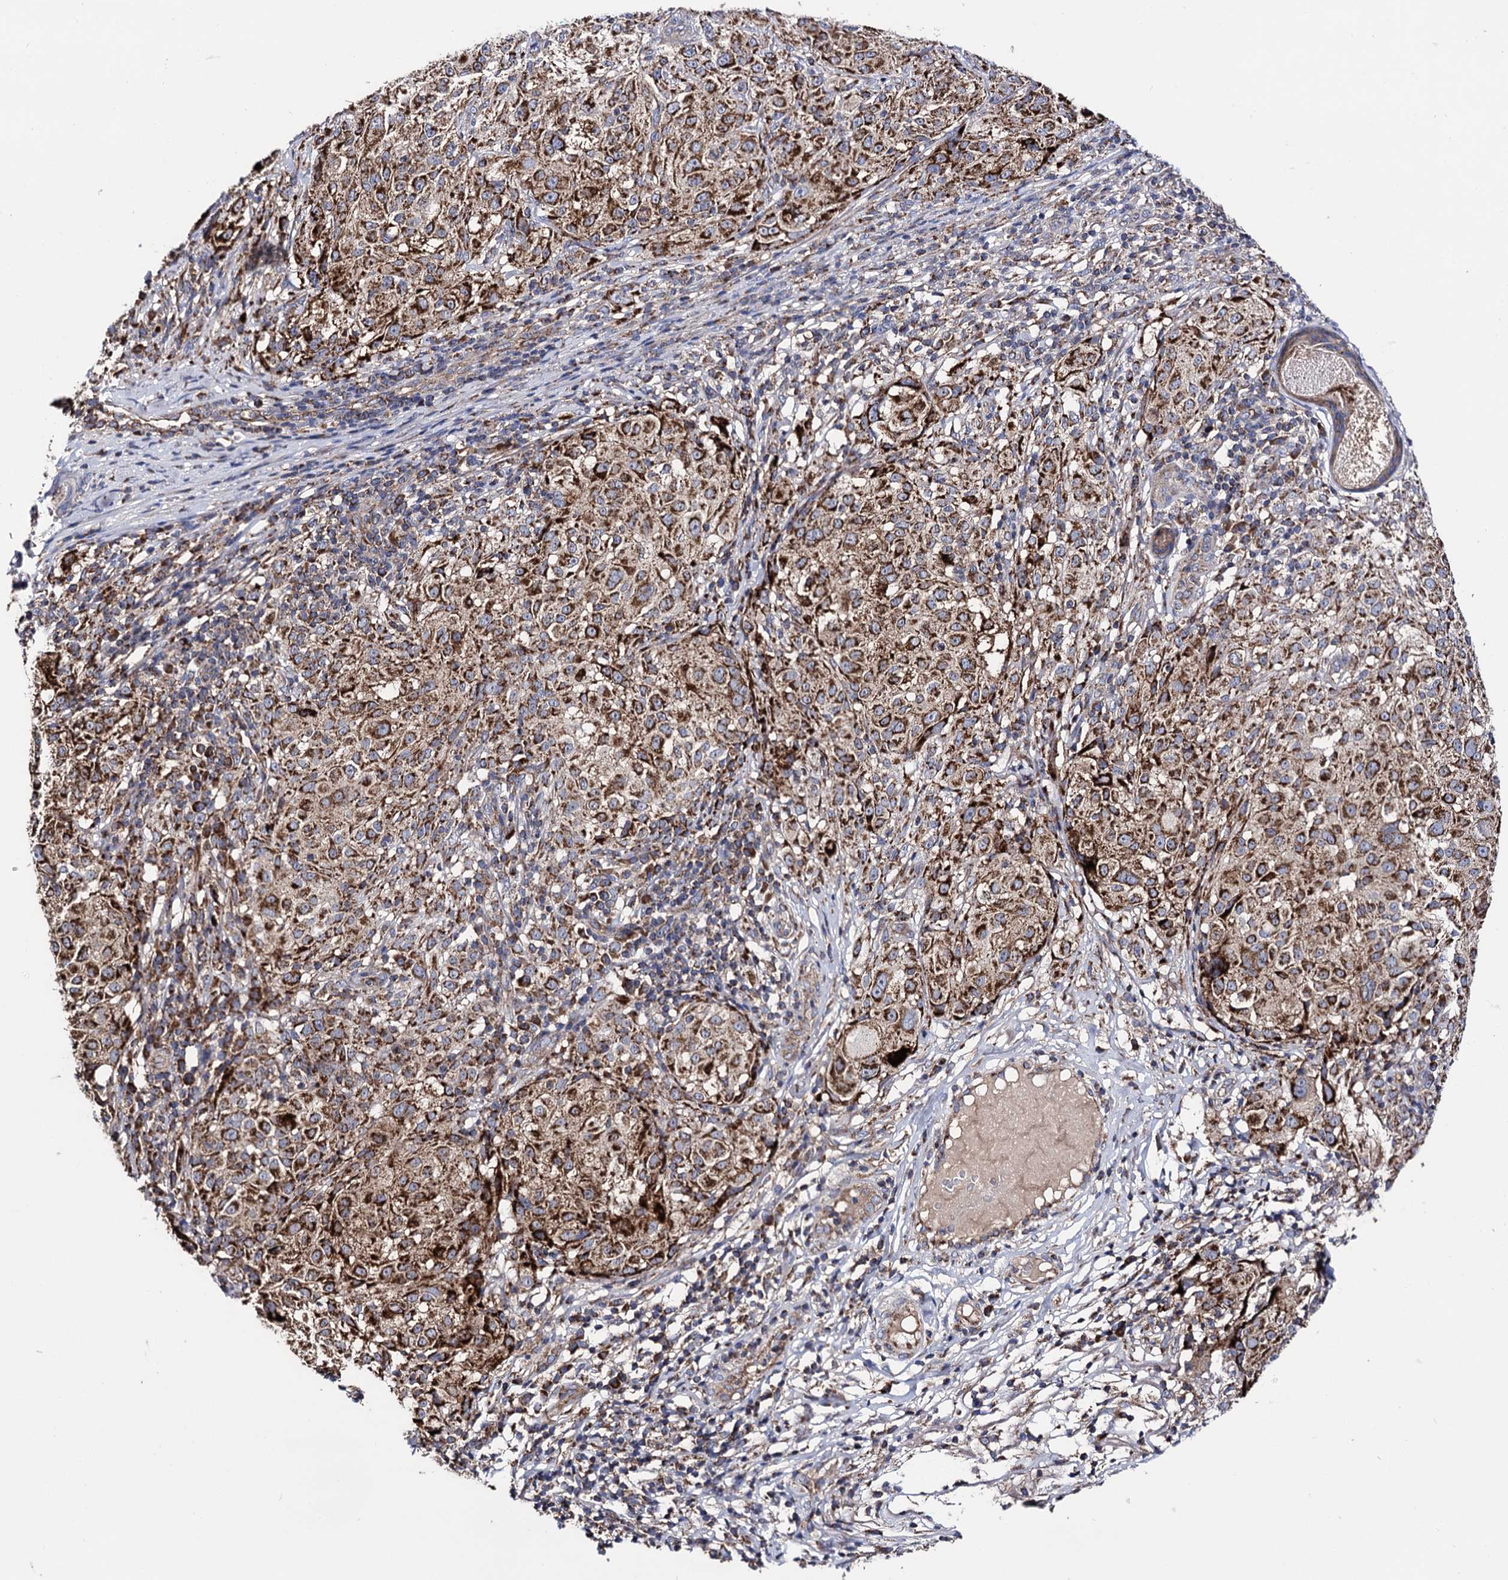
{"staining": {"intensity": "strong", "quantity": ">75%", "location": "cytoplasmic/membranous"}, "tissue": "melanoma", "cell_type": "Tumor cells", "image_type": "cancer", "snomed": [{"axis": "morphology", "description": "Necrosis, NOS"}, {"axis": "morphology", "description": "Malignant melanoma, NOS"}, {"axis": "topography", "description": "Skin"}], "caption": "A brown stain labels strong cytoplasmic/membranous positivity of a protein in malignant melanoma tumor cells.", "gene": "IQCH", "patient": {"sex": "female", "age": 87}}